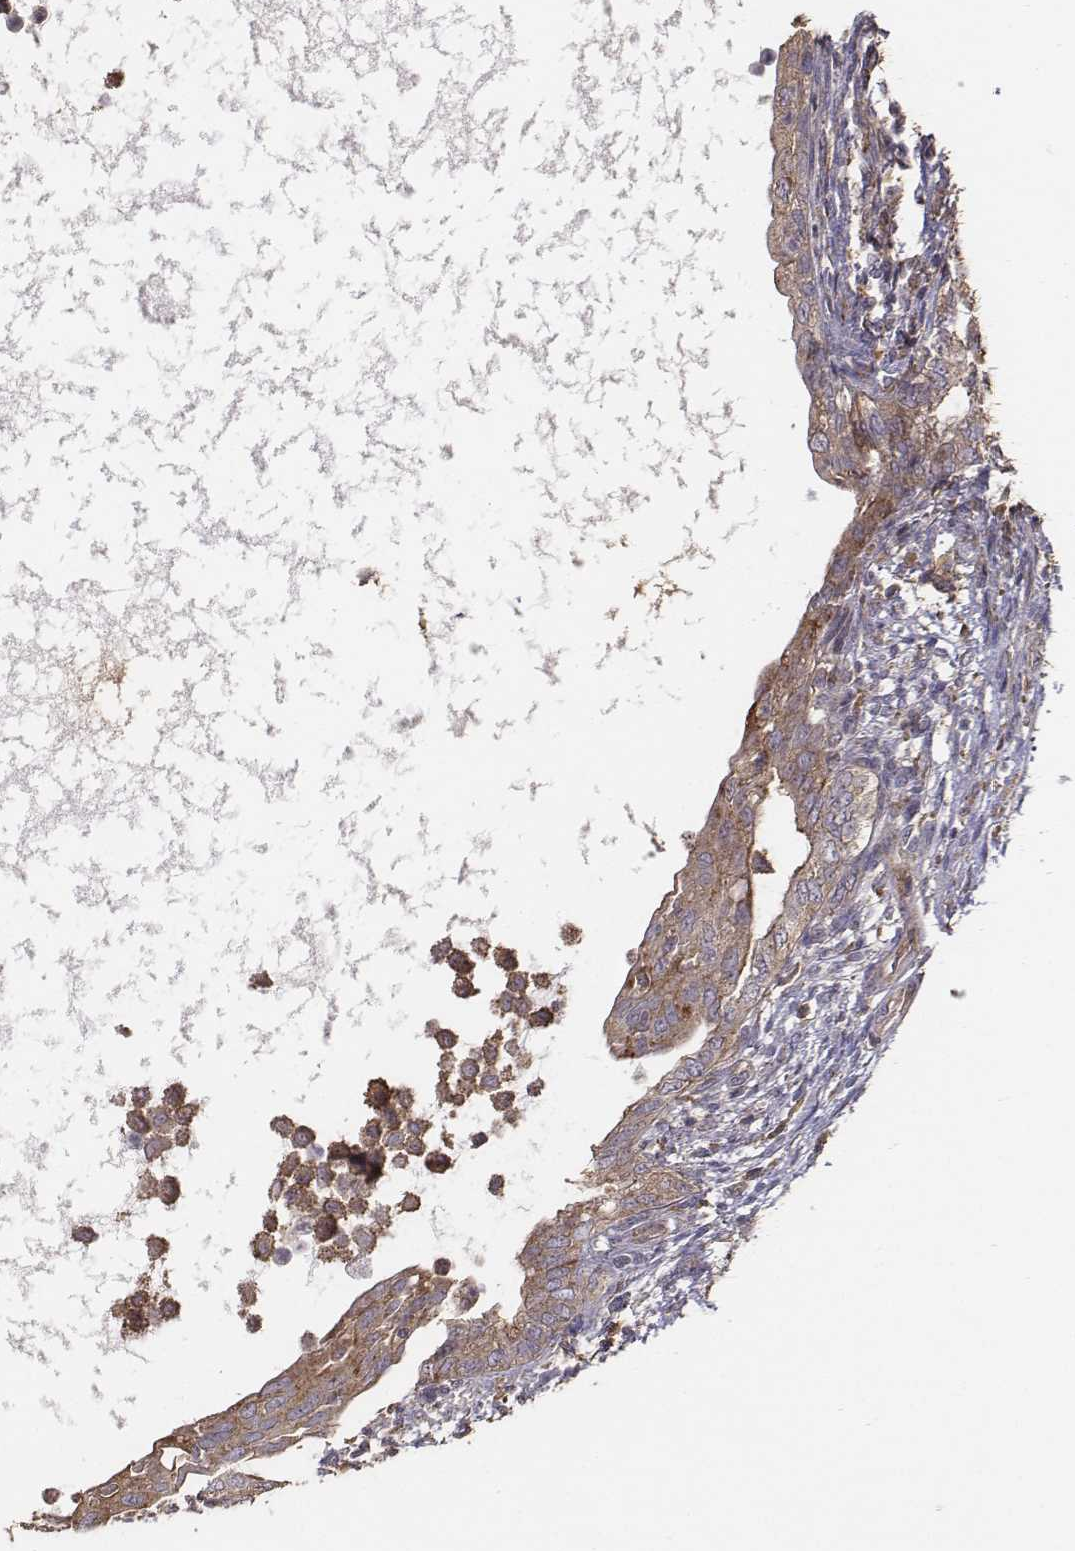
{"staining": {"intensity": "moderate", "quantity": ">75%", "location": "cytoplasmic/membranous"}, "tissue": "testis cancer", "cell_type": "Tumor cells", "image_type": "cancer", "snomed": [{"axis": "morphology", "description": "Carcinoma, Embryonal, NOS"}, {"axis": "topography", "description": "Testis"}], "caption": "Brown immunohistochemical staining in testis embryonal carcinoma demonstrates moderate cytoplasmic/membranous expression in about >75% of tumor cells.", "gene": "AP1B1", "patient": {"sex": "male", "age": 26}}